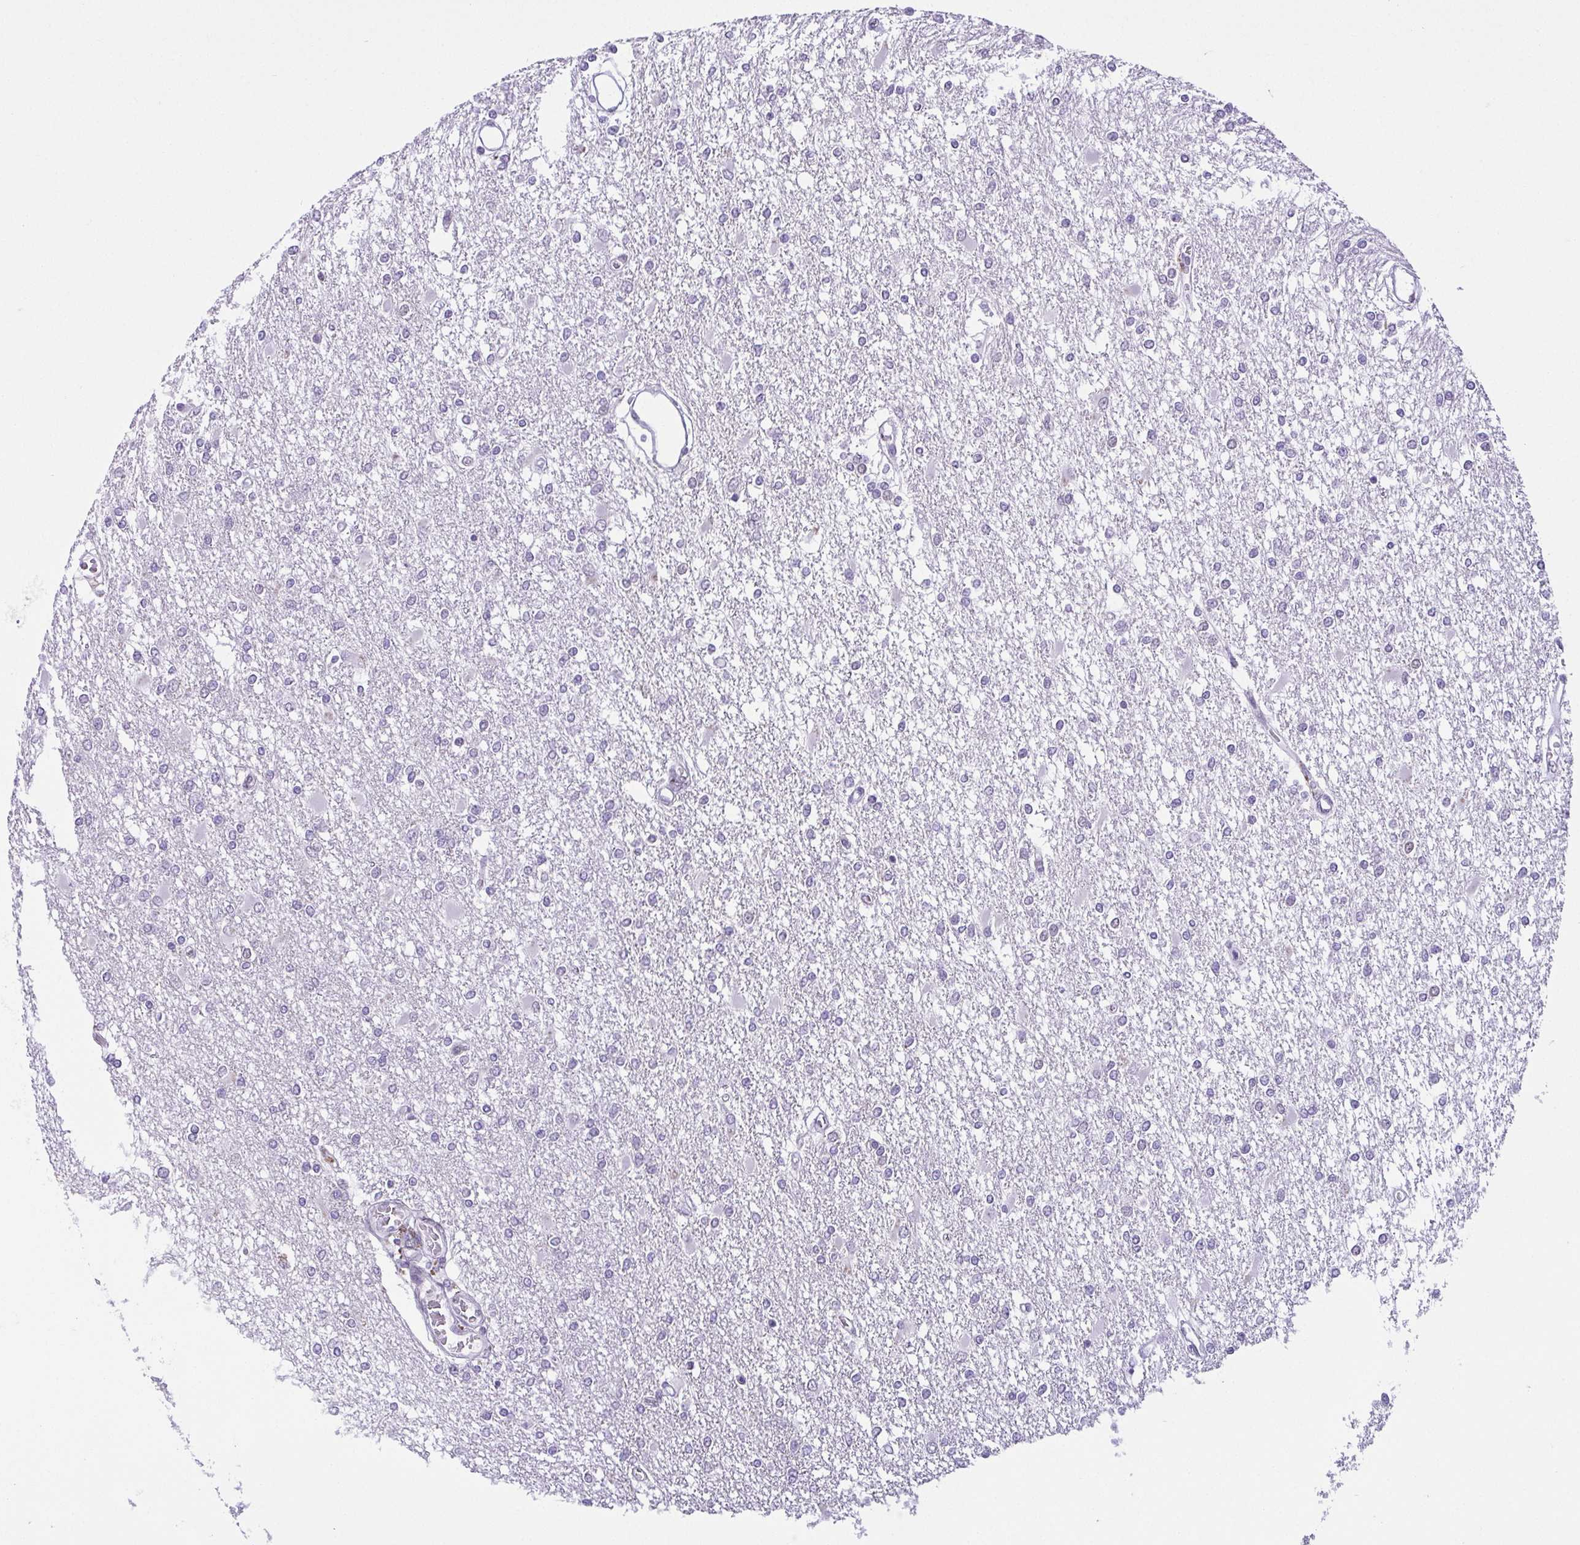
{"staining": {"intensity": "negative", "quantity": "none", "location": "none"}, "tissue": "glioma", "cell_type": "Tumor cells", "image_type": "cancer", "snomed": [{"axis": "morphology", "description": "Glioma, malignant, High grade"}, {"axis": "topography", "description": "Cerebral cortex"}], "caption": "This is an immunohistochemistry micrograph of malignant high-grade glioma. There is no positivity in tumor cells.", "gene": "RBM3", "patient": {"sex": "male", "age": 79}}